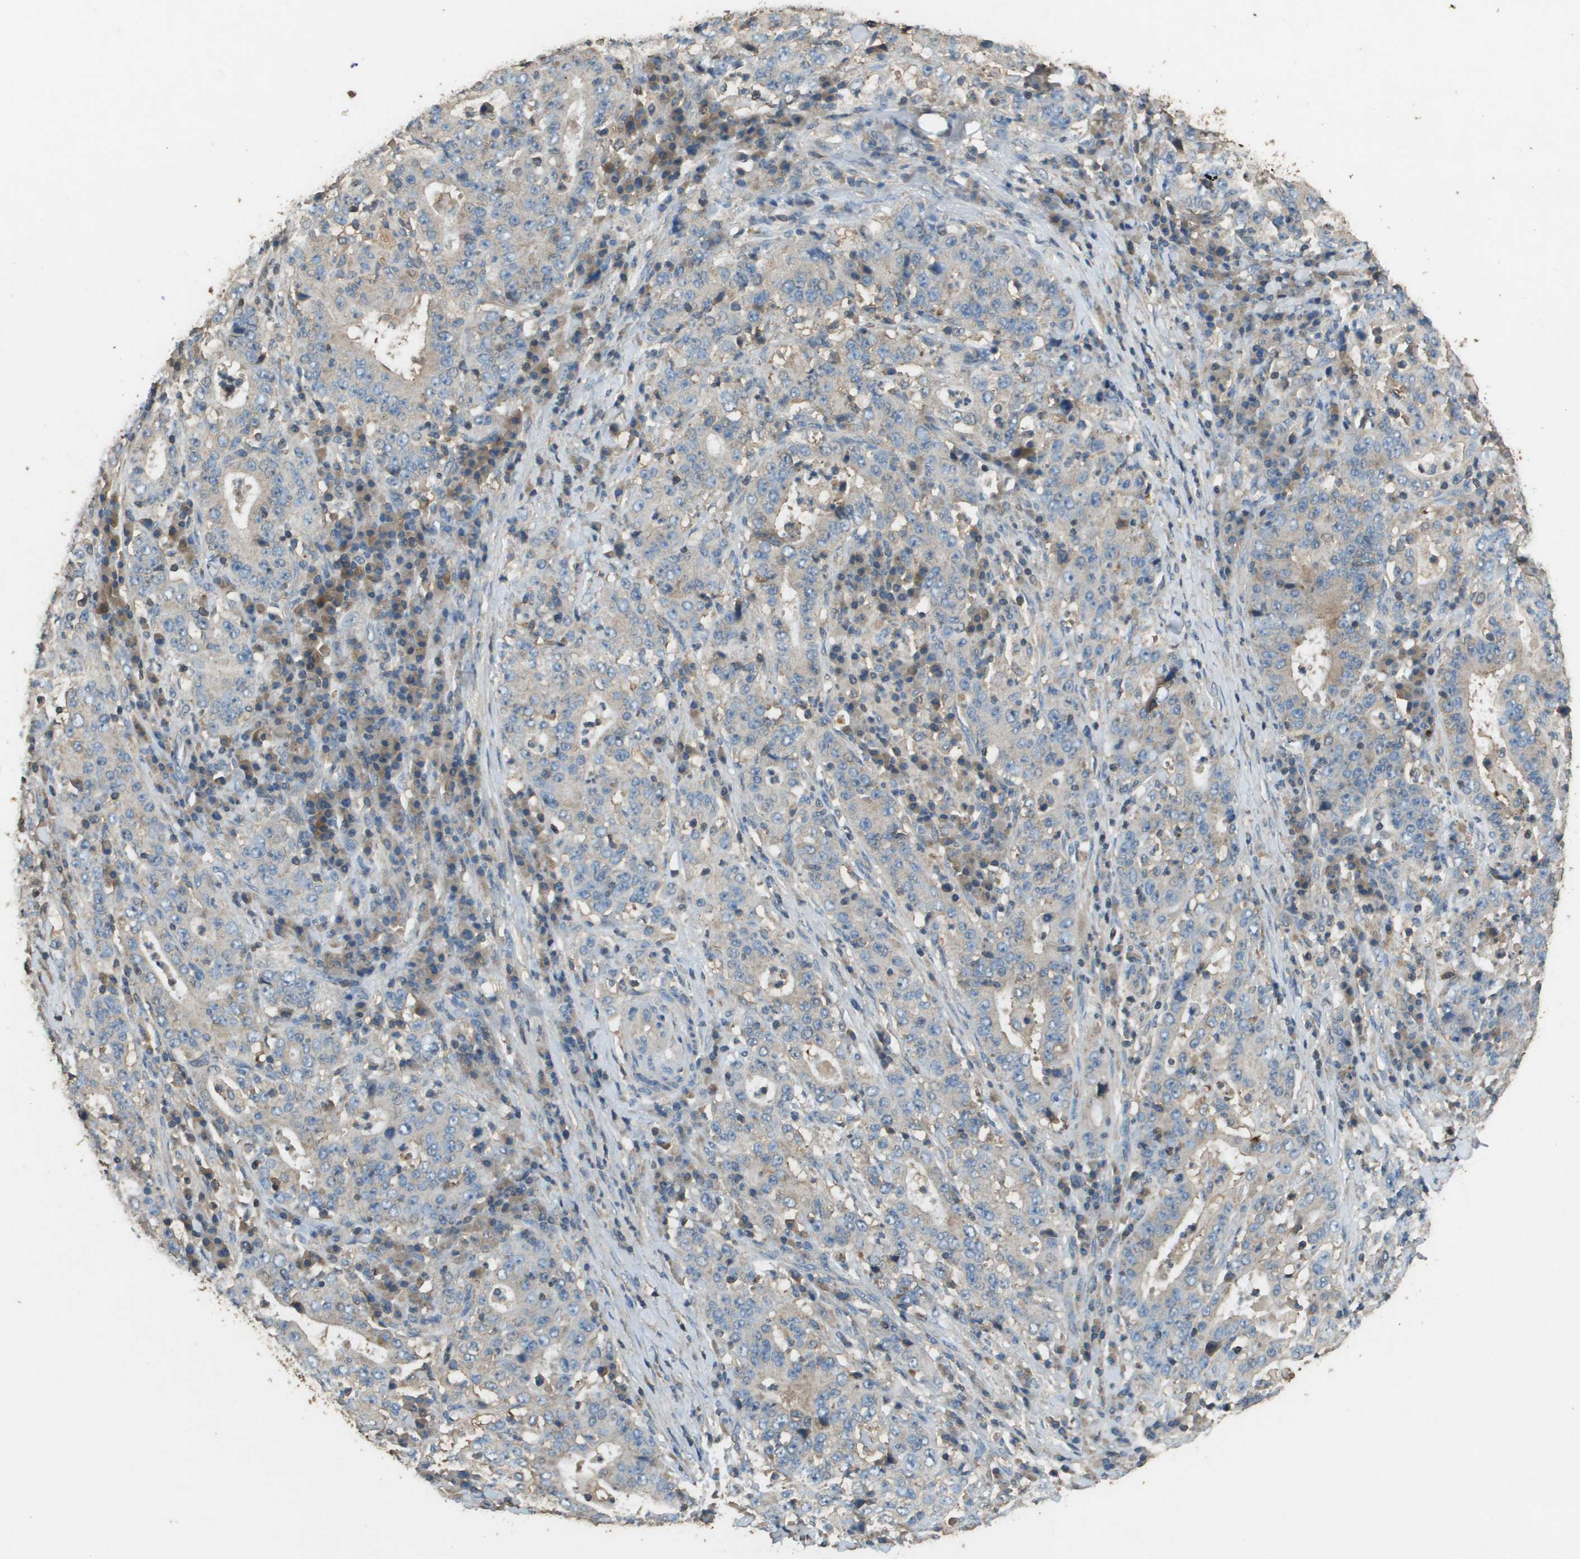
{"staining": {"intensity": "weak", "quantity": "<25%", "location": "cytoplasmic/membranous"}, "tissue": "stomach cancer", "cell_type": "Tumor cells", "image_type": "cancer", "snomed": [{"axis": "morphology", "description": "Normal tissue, NOS"}, {"axis": "morphology", "description": "Adenocarcinoma, NOS"}, {"axis": "topography", "description": "Stomach, upper"}, {"axis": "topography", "description": "Stomach"}], "caption": "Photomicrograph shows no protein expression in tumor cells of stomach cancer tissue.", "gene": "MS4A7", "patient": {"sex": "male", "age": 59}}